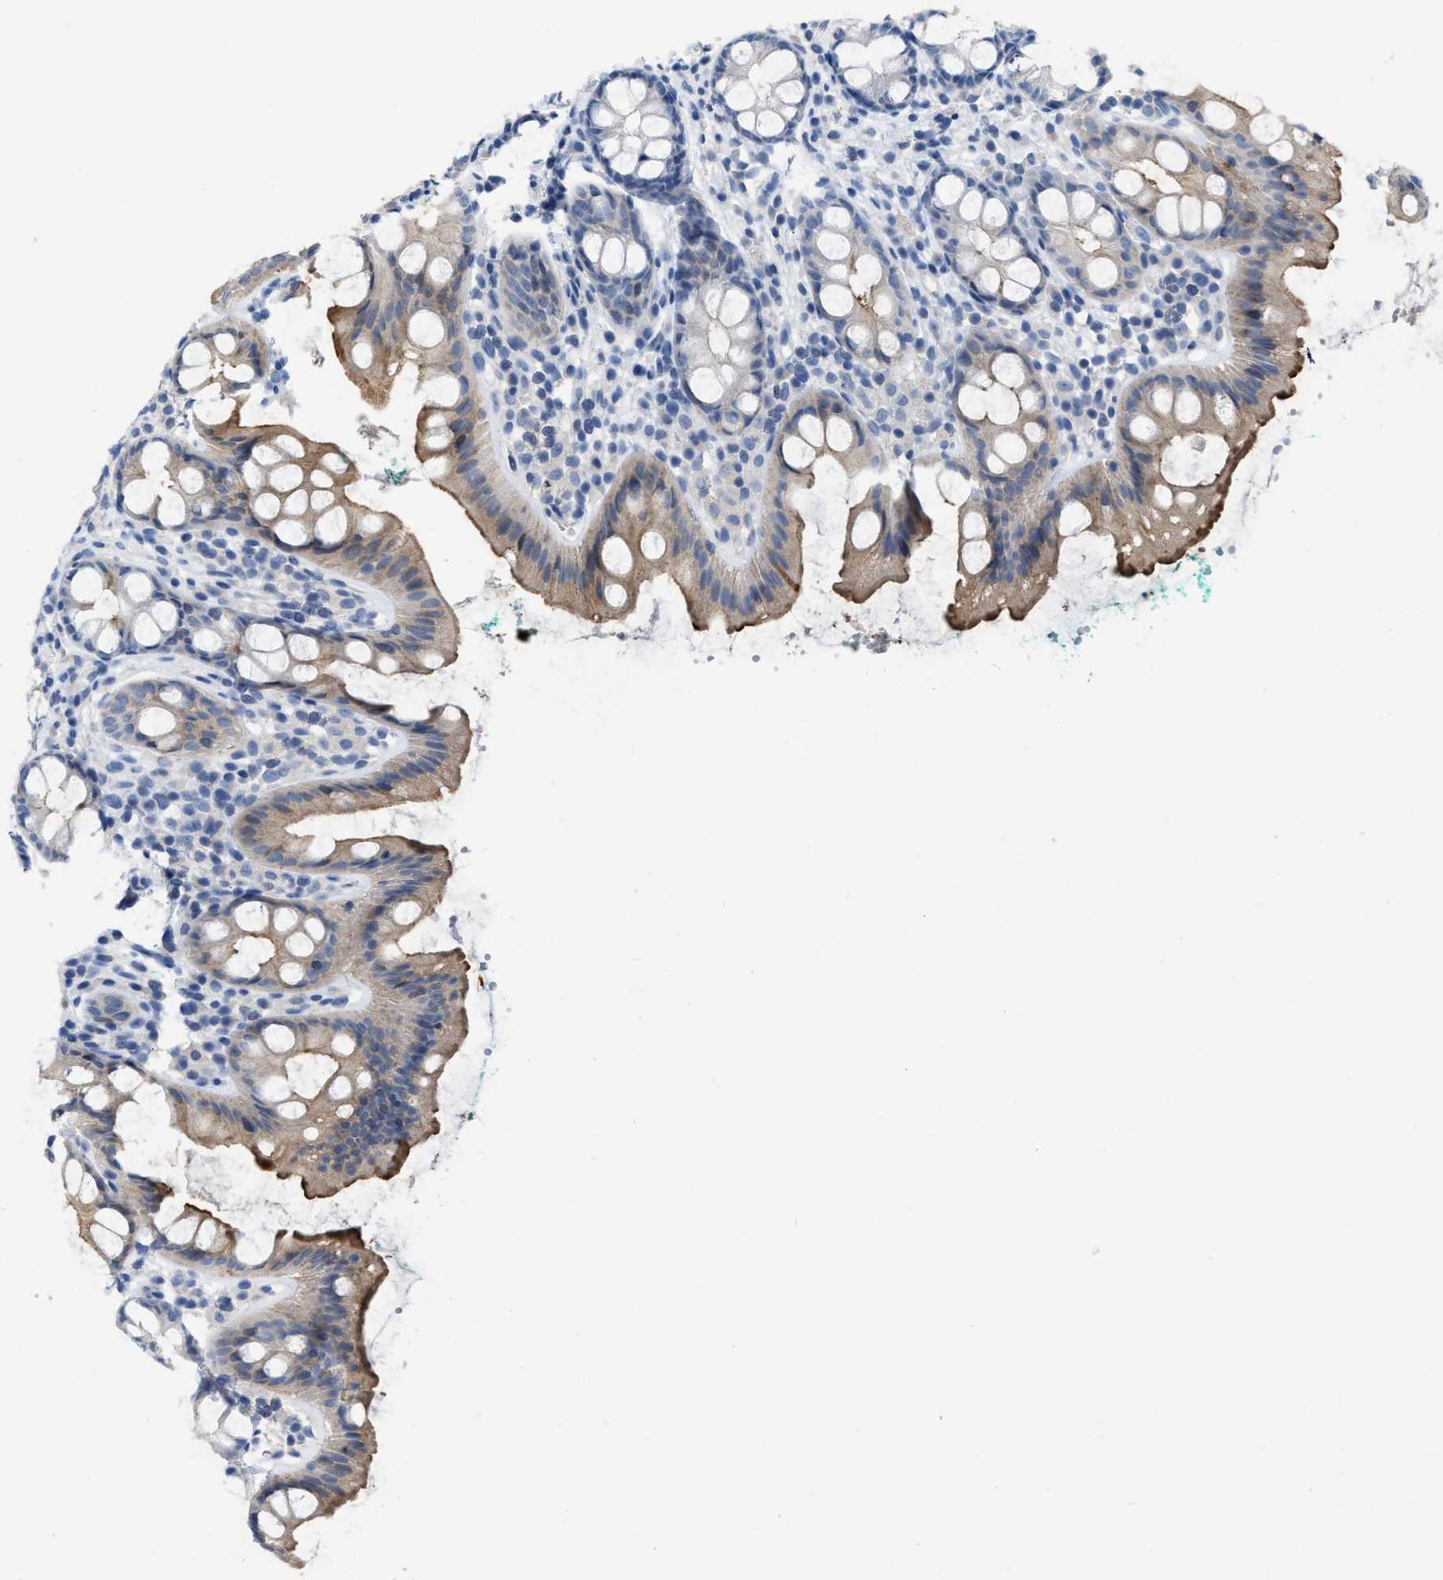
{"staining": {"intensity": "strong", "quantity": "25%-75%", "location": "cytoplasmic/membranous"}, "tissue": "rectum", "cell_type": "Glandular cells", "image_type": "normal", "snomed": [{"axis": "morphology", "description": "Normal tissue, NOS"}, {"axis": "topography", "description": "Rectum"}], "caption": "Immunohistochemical staining of benign human rectum exhibits strong cytoplasmic/membranous protein expression in approximately 25%-75% of glandular cells. (DAB (3,3'-diaminobenzidine) IHC with brightfield microscopy, high magnification).", "gene": "CEACAM5", "patient": {"sex": "female", "age": 65}}